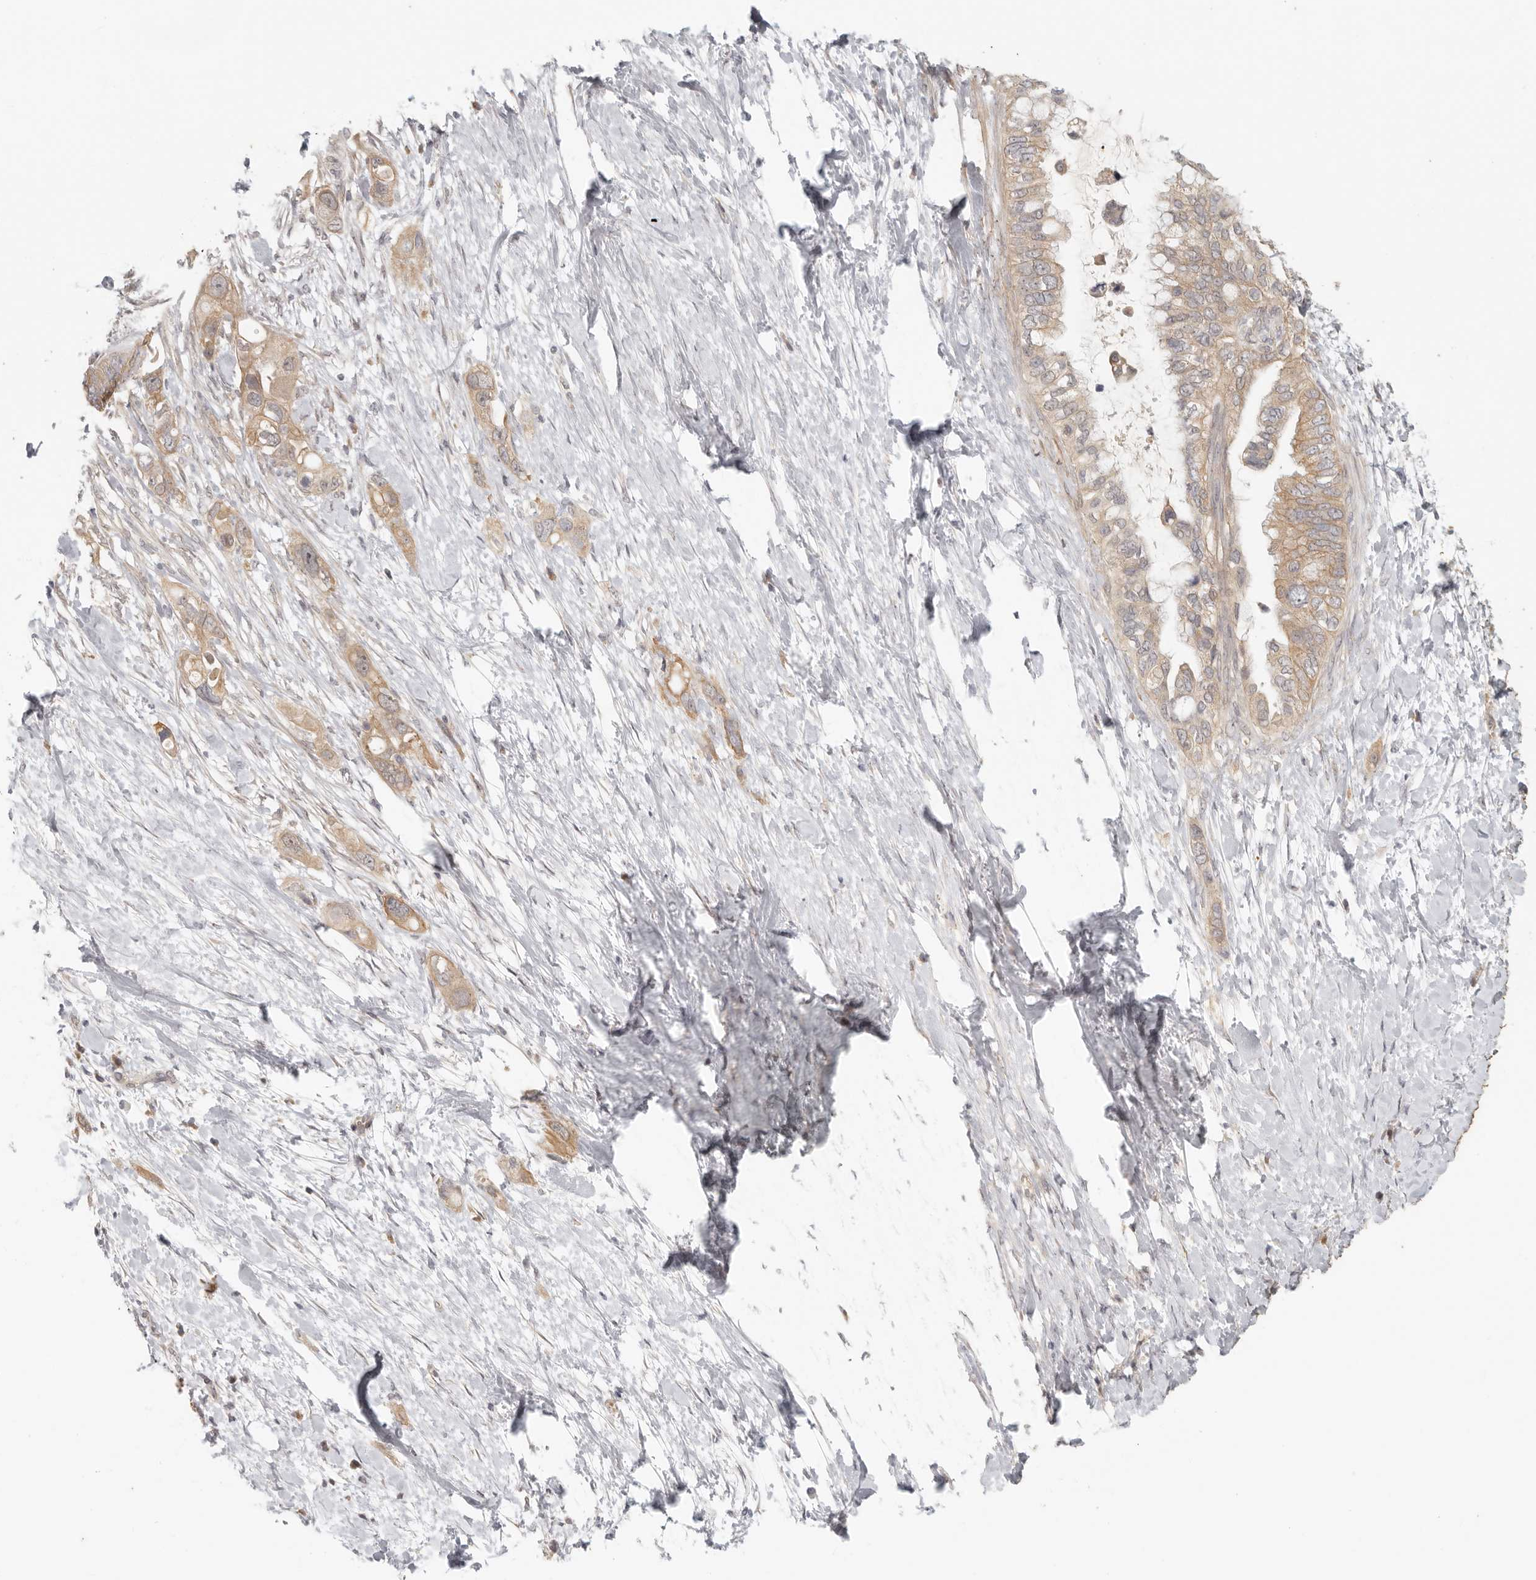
{"staining": {"intensity": "moderate", "quantity": ">75%", "location": "cytoplasmic/membranous"}, "tissue": "pancreatic cancer", "cell_type": "Tumor cells", "image_type": "cancer", "snomed": [{"axis": "morphology", "description": "Adenocarcinoma, NOS"}, {"axis": "topography", "description": "Pancreas"}], "caption": "Human pancreatic adenocarcinoma stained with a protein marker demonstrates moderate staining in tumor cells.", "gene": "AHDC1", "patient": {"sex": "female", "age": 56}}